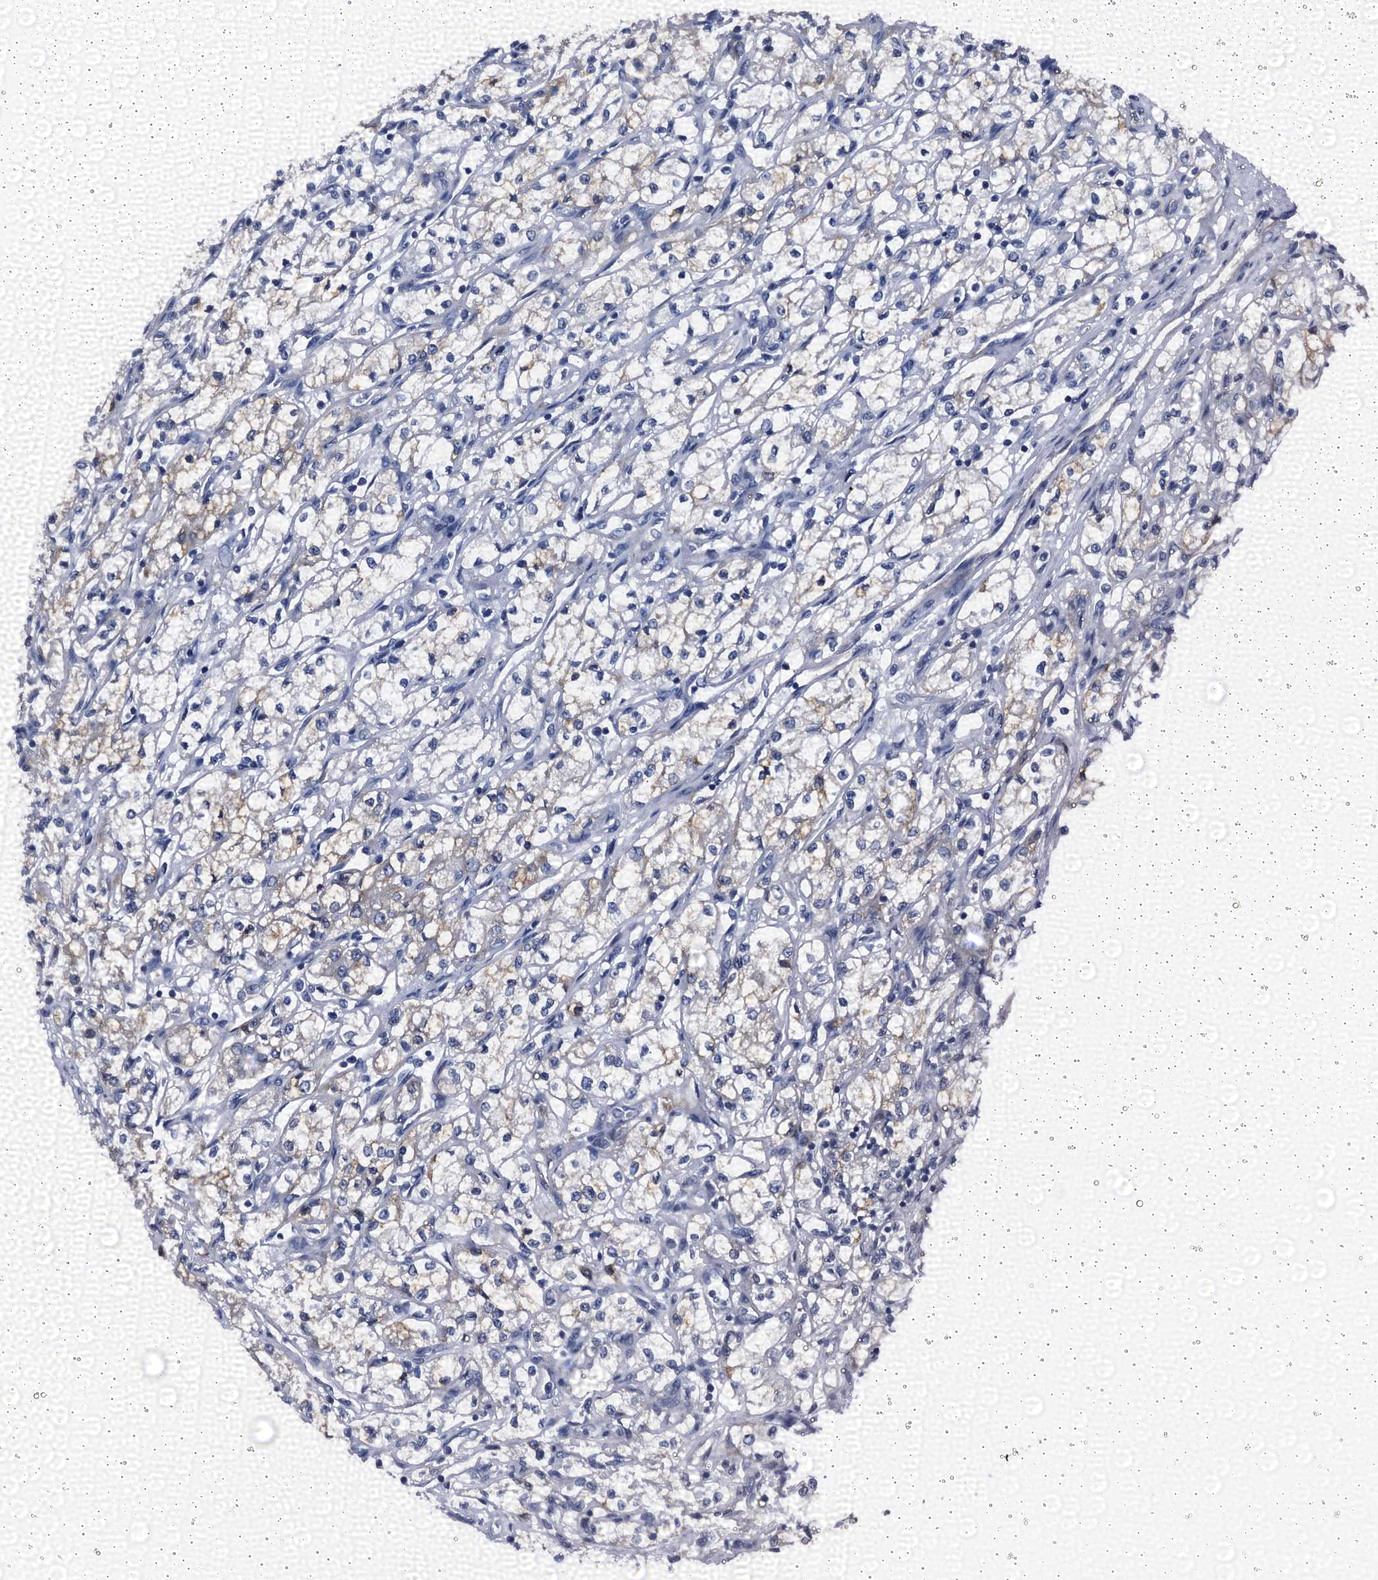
{"staining": {"intensity": "weak", "quantity": "<25%", "location": "cytoplasmic/membranous"}, "tissue": "renal cancer", "cell_type": "Tumor cells", "image_type": "cancer", "snomed": [{"axis": "morphology", "description": "Adenocarcinoma, NOS"}, {"axis": "topography", "description": "Kidney"}], "caption": "An IHC histopathology image of renal cancer is shown. There is no staining in tumor cells of renal cancer.", "gene": "EMG1", "patient": {"sex": "male", "age": 59}}